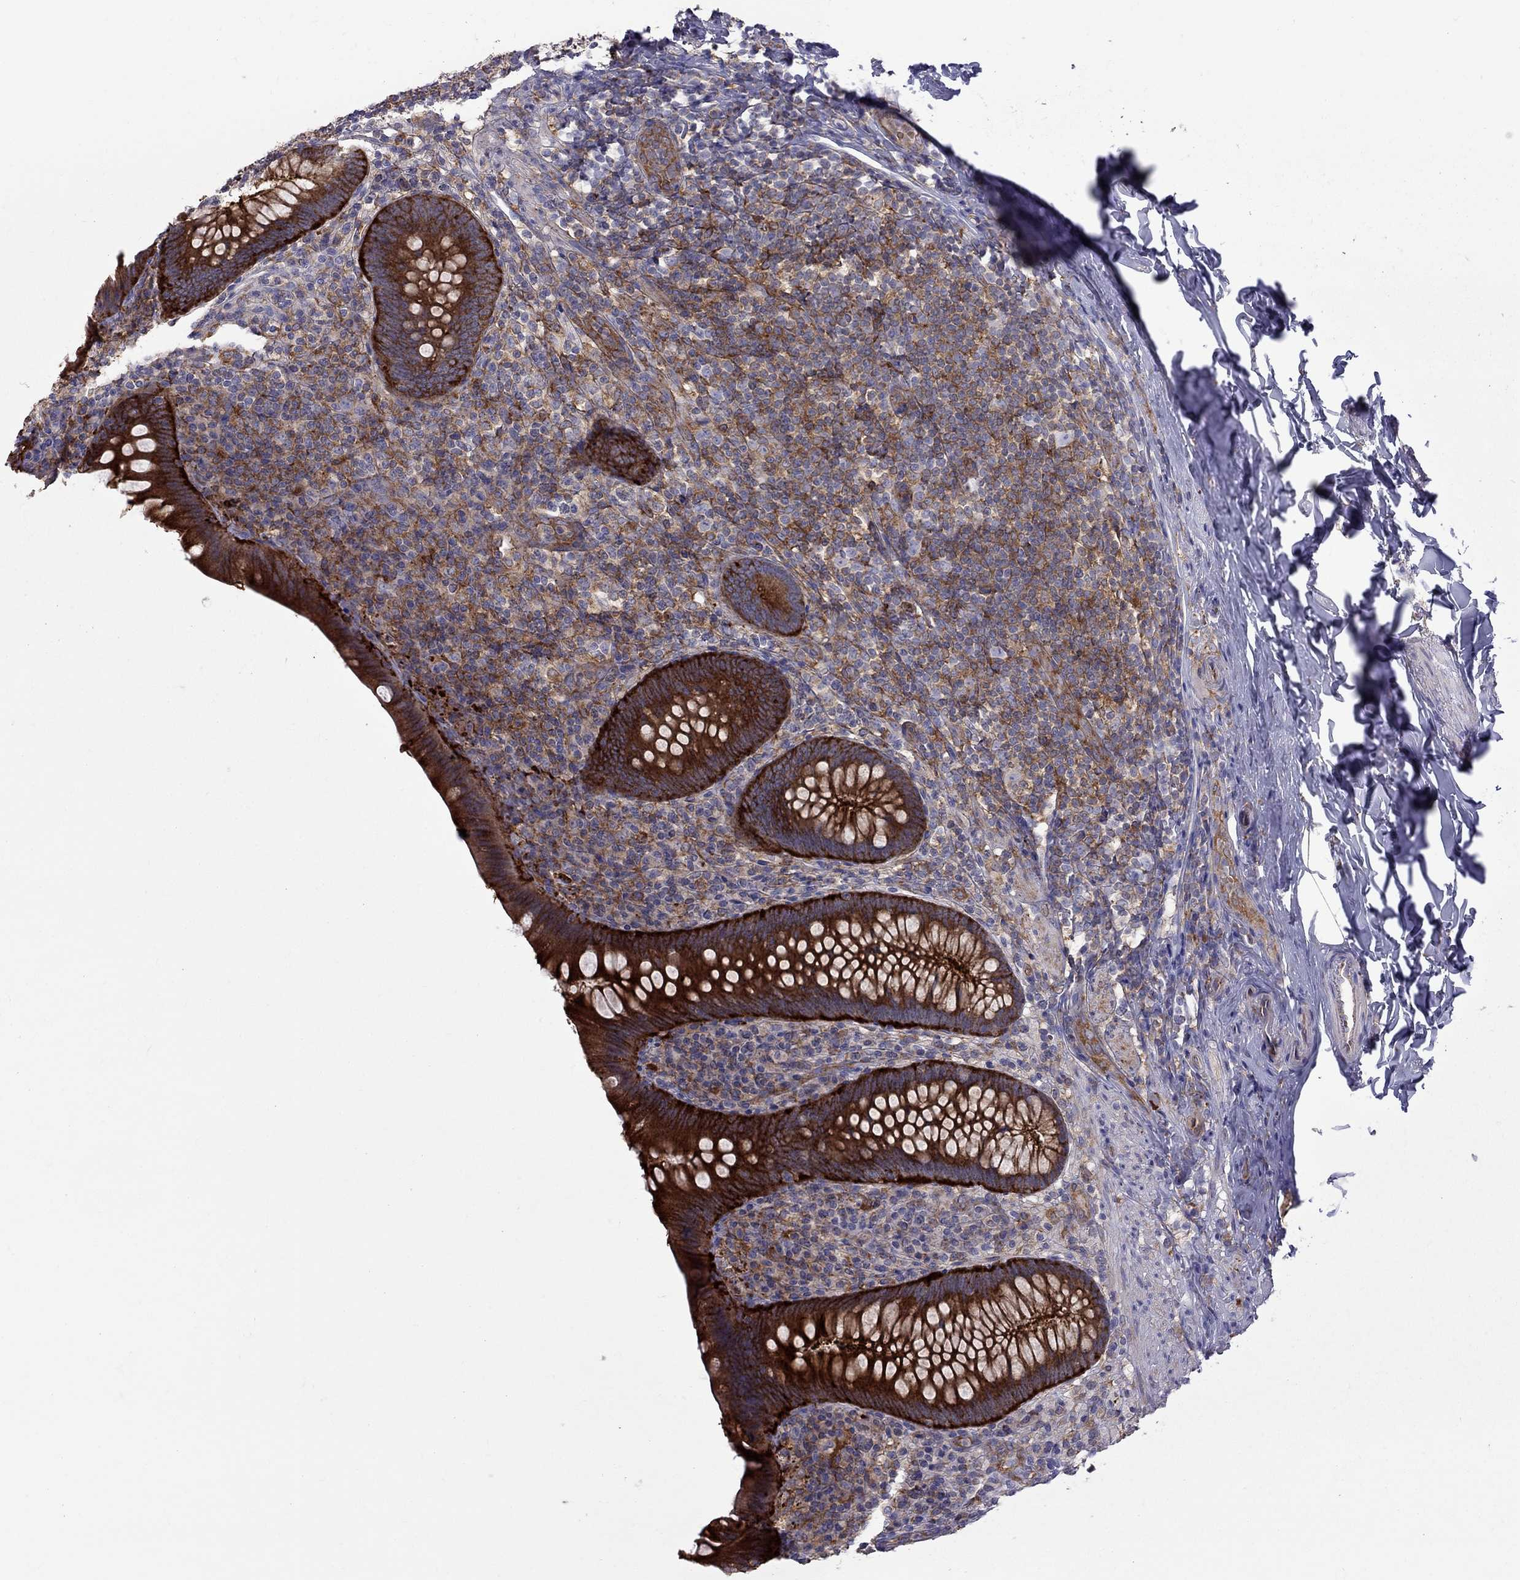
{"staining": {"intensity": "strong", "quantity": ">75%", "location": "cytoplasmic/membranous"}, "tissue": "appendix", "cell_type": "Glandular cells", "image_type": "normal", "snomed": [{"axis": "morphology", "description": "Normal tissue, NOS"}, {"axis": "topography", "description": "Appendix"}], "caption": "A high amount of strong cytoplasmic/membranous positivity is identified in about >75% of glandular cells in normal appendix.", "gene": "EIF4E3", "patient": {"sex": "male", "age": 47}}